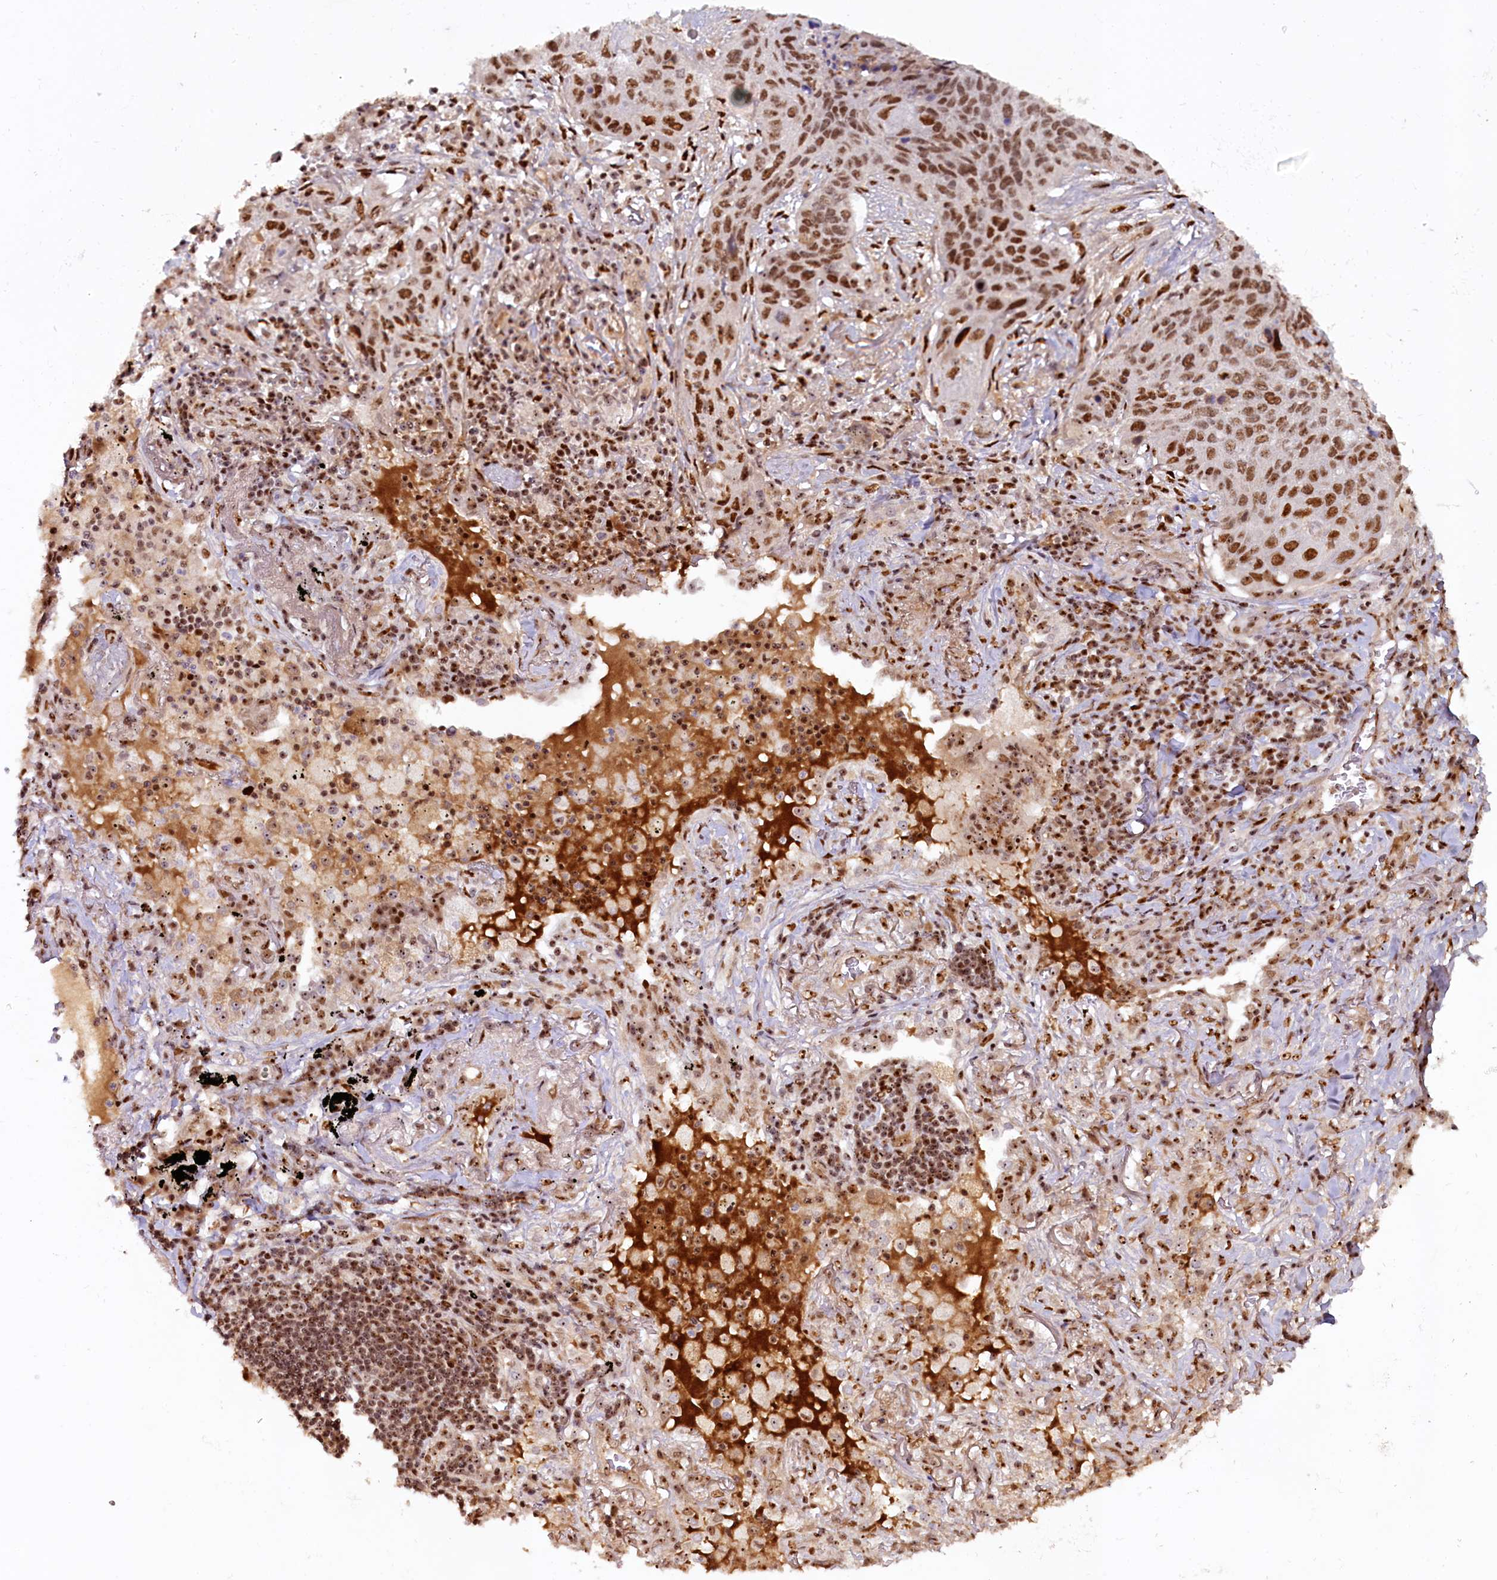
{"staining": {"intensity": "moderate", "quantity": ">75%", "location": "nuclear"}, "tissue": "lung cancer", "cell_type": "Tumor cells", "image_type": "cancer", "snomed": [{"axis": "morphology", "description": "Squamous cell carcinoma, NOS"}, {"axis": "topography", "description": "Lung"}], "caption": "A brown stain shows moderate nuclear expression of a protein in human lung cancer (squamous cell carcinoma) tumor cells.", "gene": "TCOF1", "patient": {"sex": "female", "age": 63}}